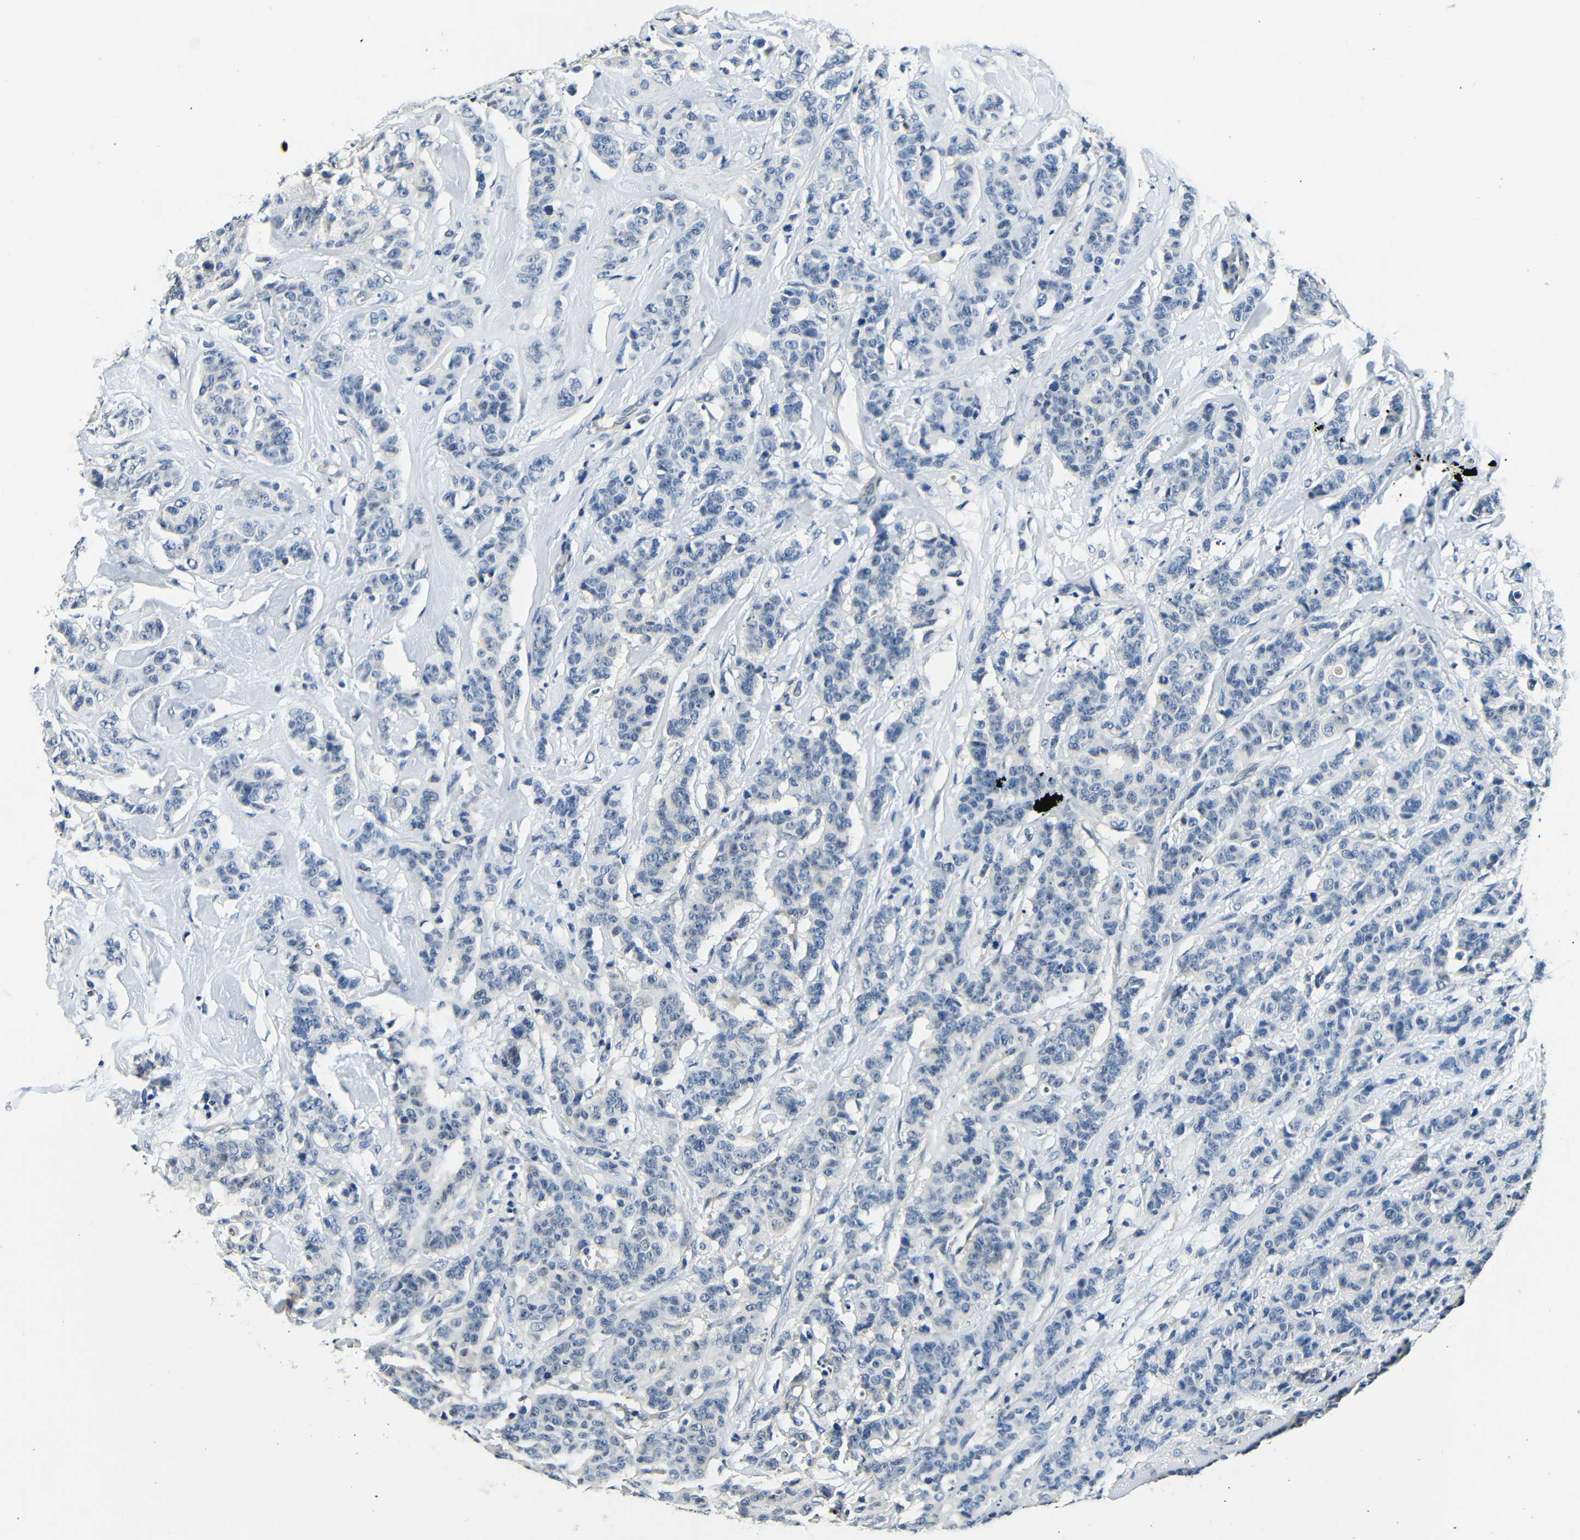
{"staining": {"intensity": "negative", "quantity": "none", "location": "none"}, "tissue": "breast cancer", "cell_type": "Tumor cells", "image_type": "cancer", "snomed": [{"axis": "morphology", "description": "Normal tissue, NOS"}, {"axis": "morphology", "description": "Duct carcinoma"}, {"axis": "topography", "description": "Breast"}], "caption": "Tumor cells are negative for brown protein staining in invasive ductal carcinoma (breast).", "gene": "ADAP1", "patient": {"sex": "female", "age": 40}}